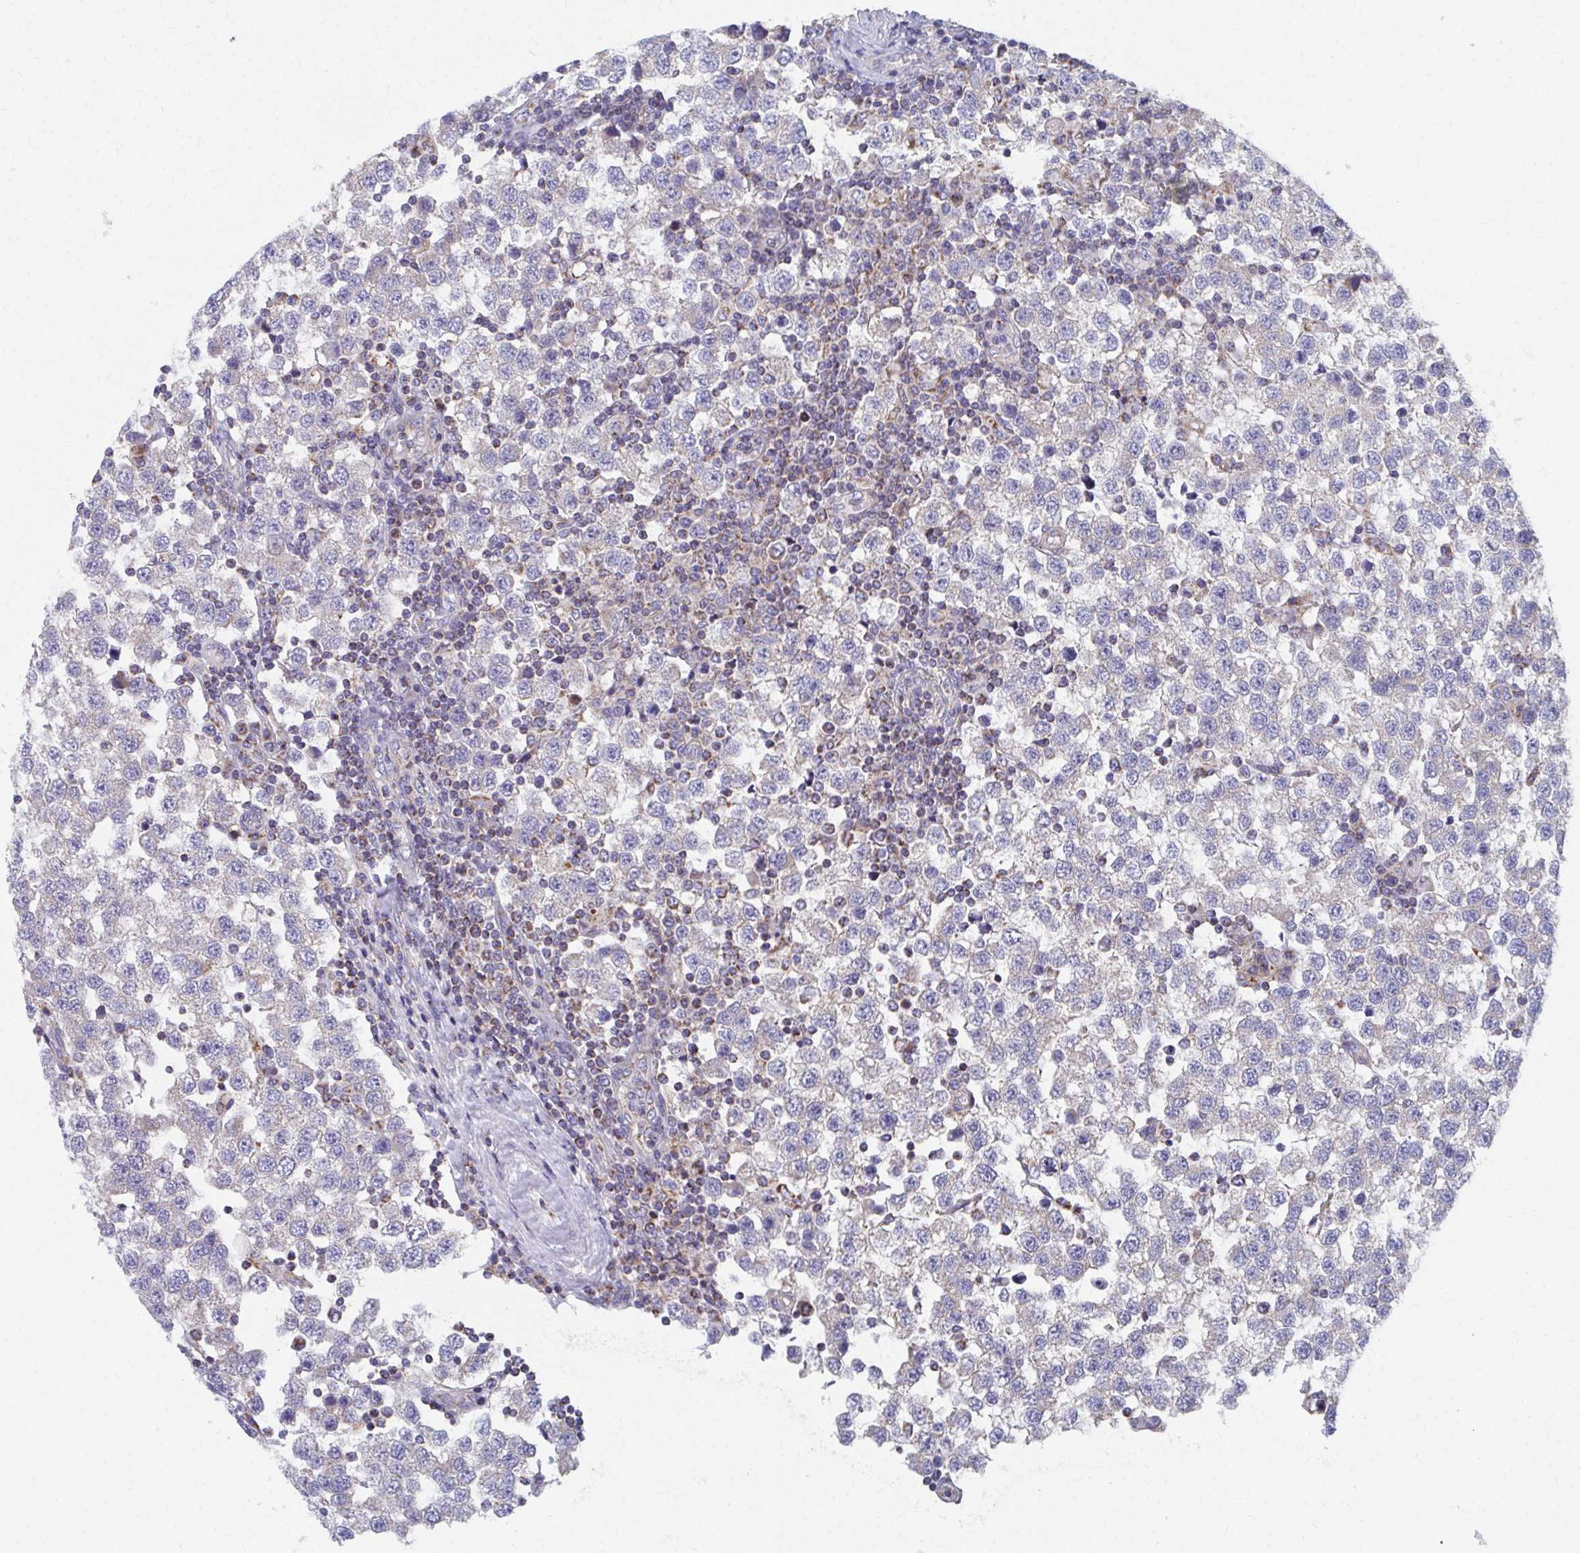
{"staining": {"intensity": "negative", "quantity": "none", "location": "none"}, "tissue": "testis cancer", "cell_type": "Tumor cells", "image_type": "cancer", "snomed": [{"axis": "morphology", "description": "Seminoma, NOS"}, {"axis": "topography", "description": "Testis"}], "caption": "IHC photomicrograph of testis cancer (seminoma) stained for a protein (brown), which exhibits no expression in tumor cells. (DAB (3,3'-diaminobenzidine) immunohistochemistry (IHC), high magnification).", "gene": "RCC1L", "patient": {"sex": "male", "age": 34}}